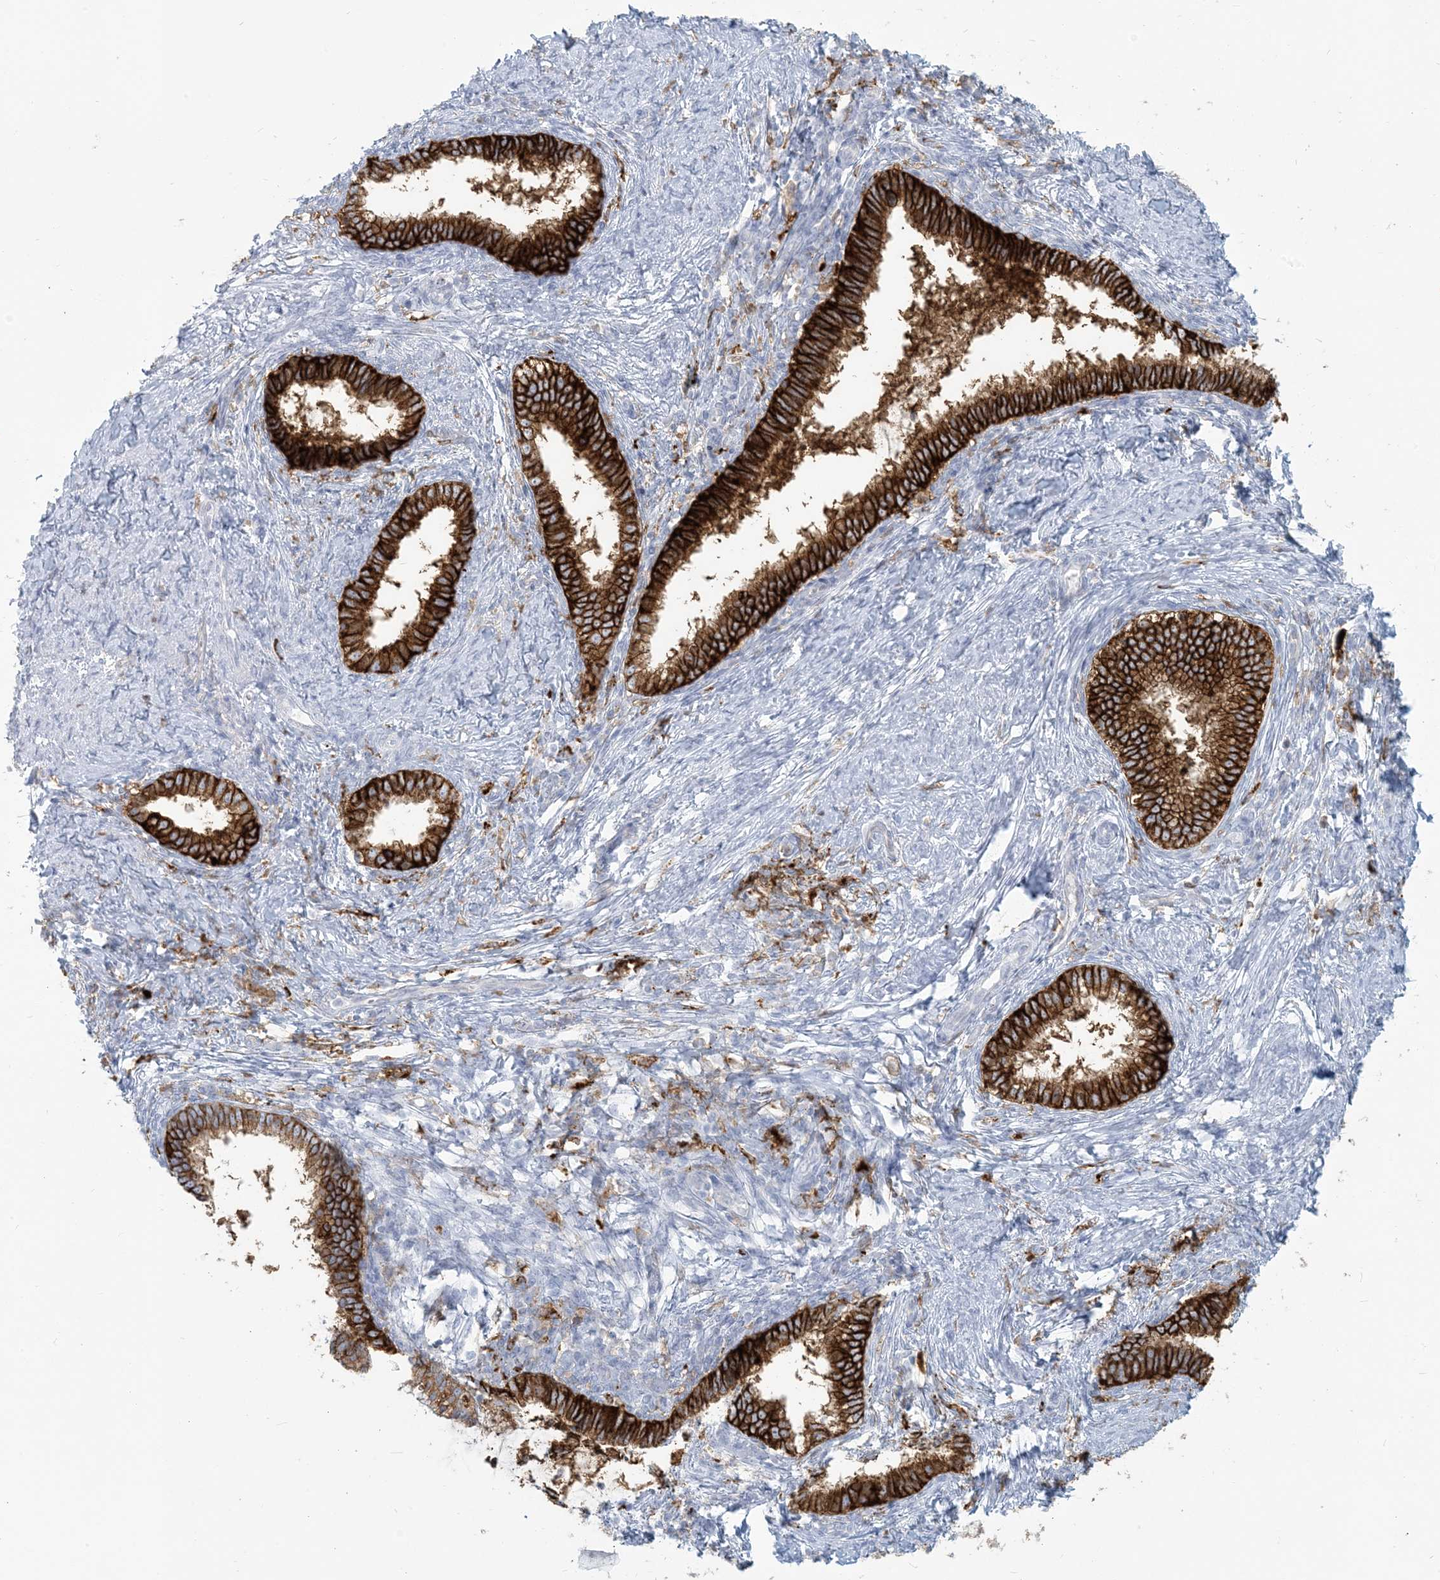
{"staining": {"intensity": "strong", "quantity": ">75%", "location": "cytoplasmic/membranous"}, "tissue": "cervical cancer", "cell_type": "Tumor cells", "image_type": "cancer", "snomed": [{"axis": "morphology", "description": "Adenocarcinoma, NOS"}, {"axis": "topography", "description": "Cervix"}], "caption": "DAB immunohistochemical staining of cervical cancer (adenocarcinoma) reveals strong cytoplasmic/membranous protein positivity in about >75% of tumor cells.", "gene": "HLA-DRB1", "patient": {"sex": "female", "age": 36}}